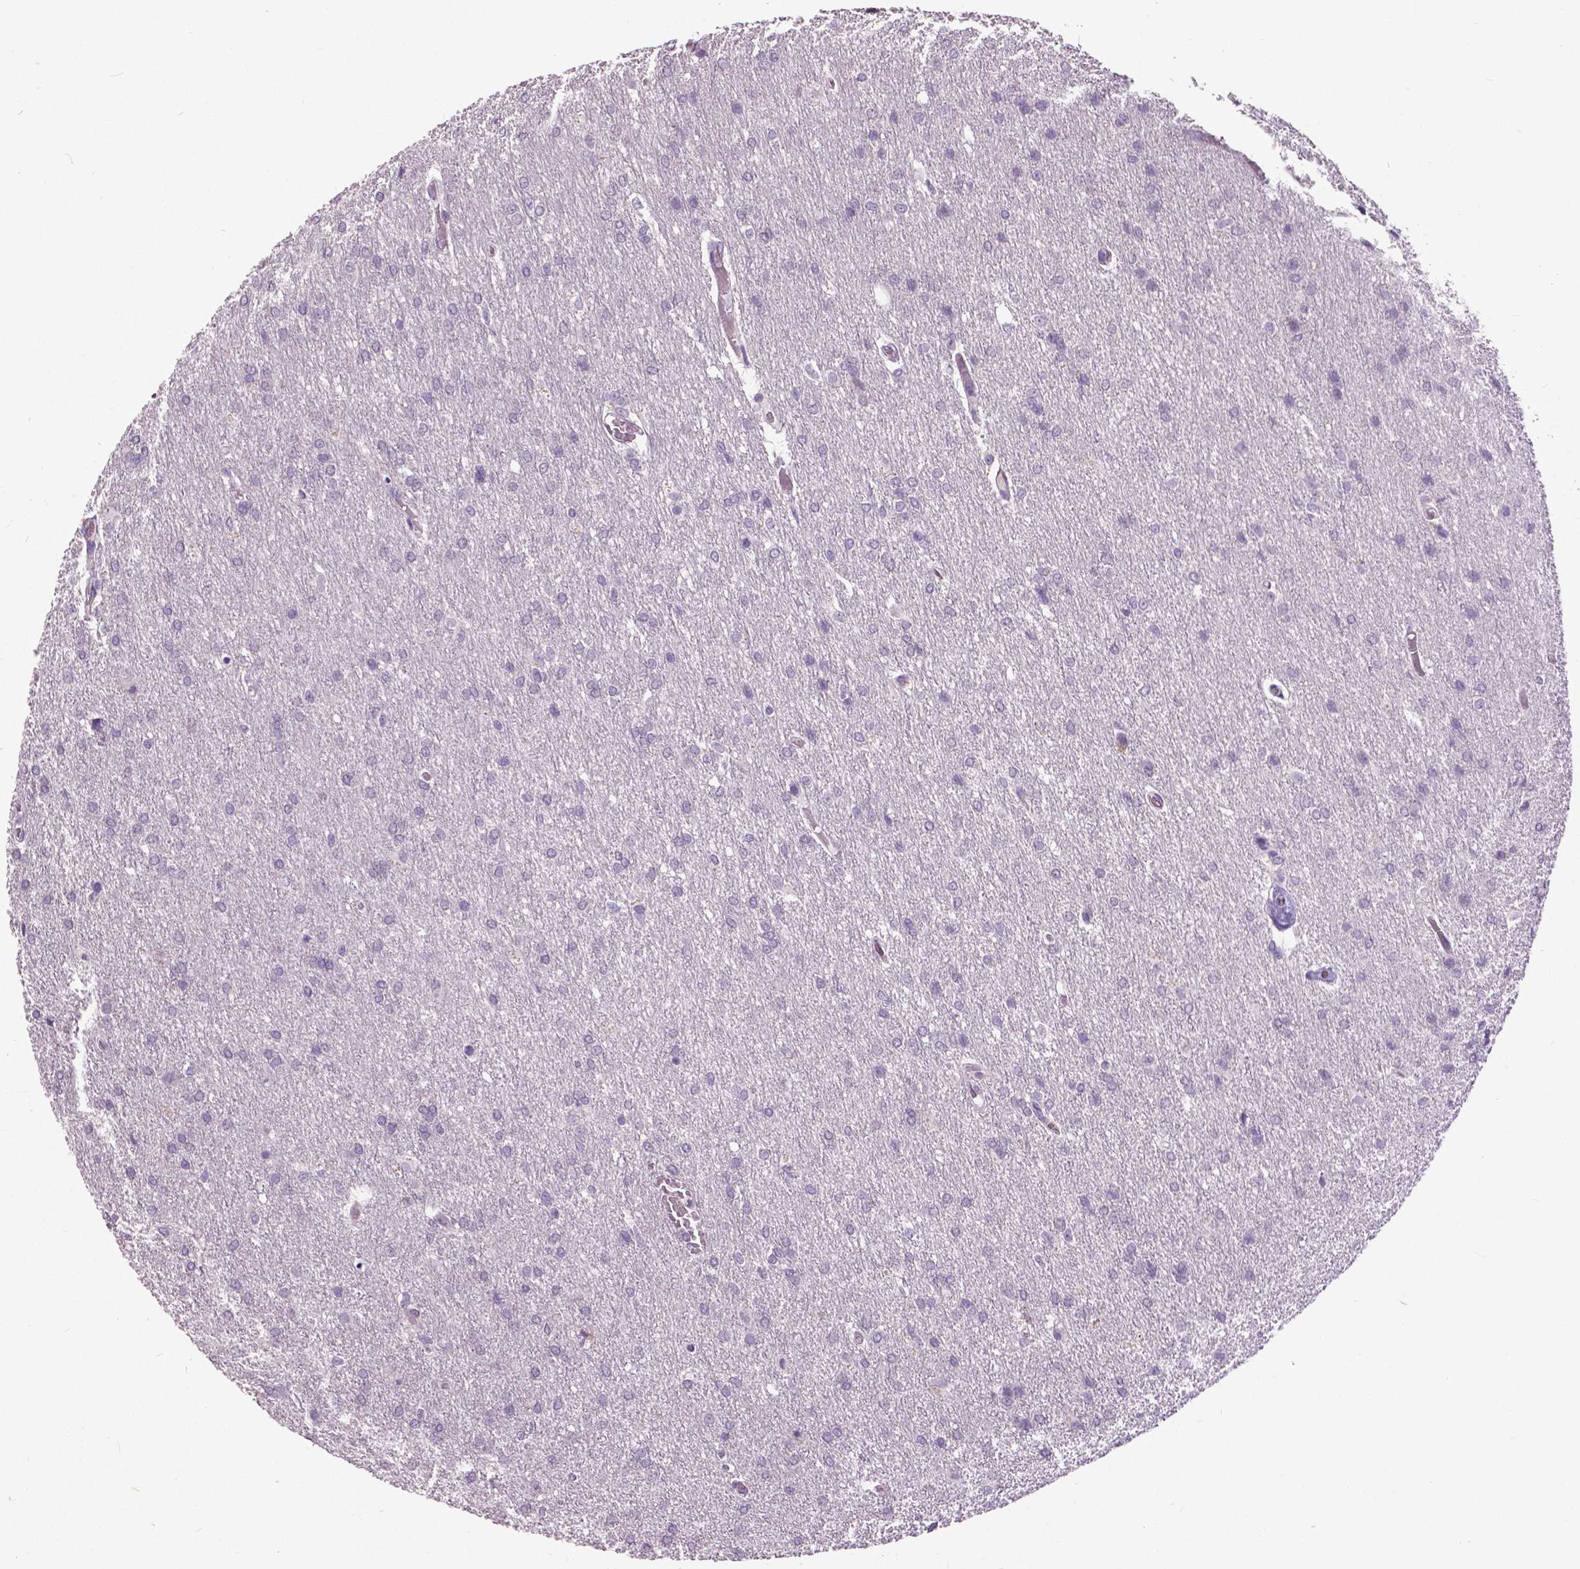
{"staining": {"intensity": "negative", "quantity": "none", "location": "none"}, "tissue": "glioma", "cell_type": "Tumor cells", "image_type": "cancer", "snomed": [{"axis": "morphology", "description": "Glioma, malignant, High grade"}, {"axis": "topography", "description": "Brain"}], "caption": "A micrograph of human malignant glioma (high-grade) is negative for staining in tumor cells.", "gene": "FOXA1", "patient": {"sex": "male", "age": 68}}